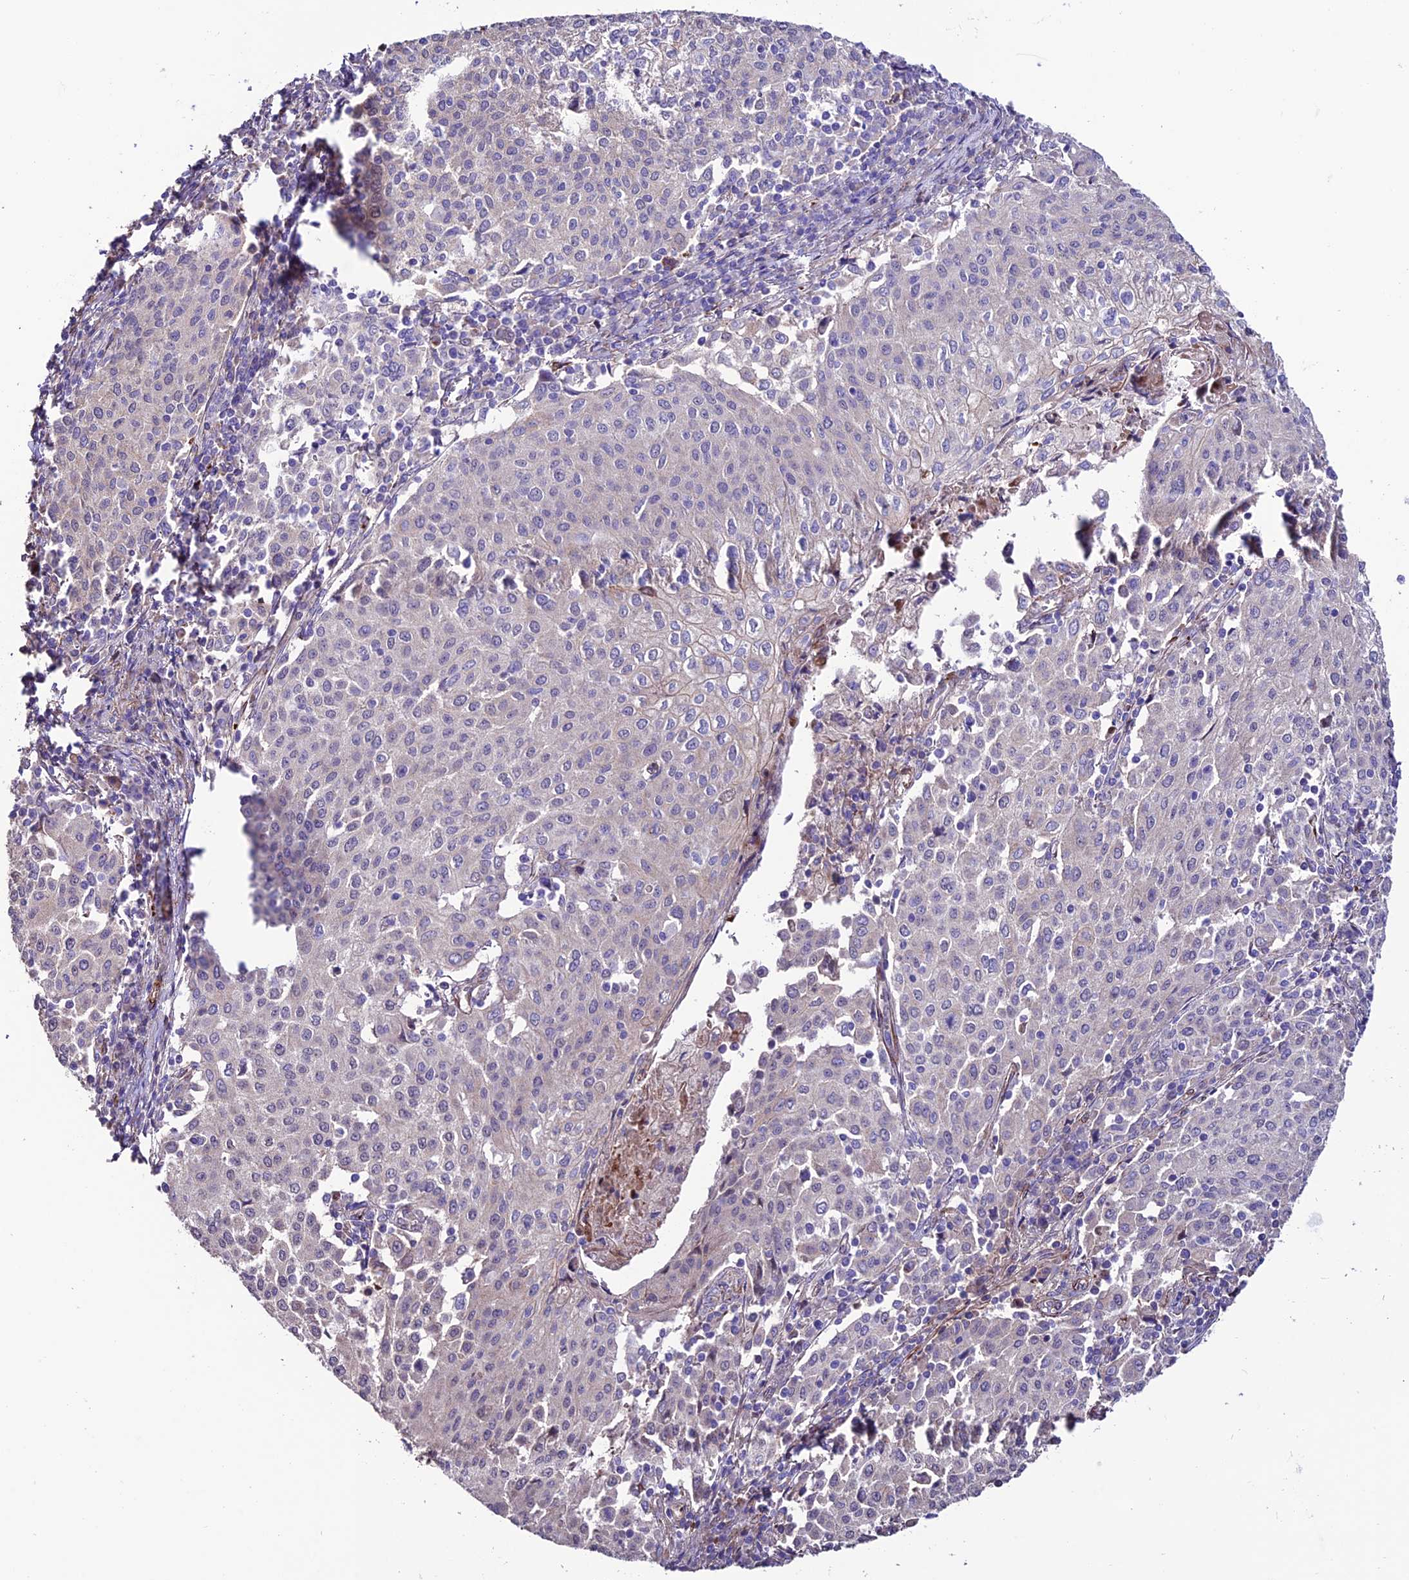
{"staining": {"intensity": "negative", "quantity": "none", "location": "none"}, "tissue": "cervical cancer", "cell_type": "Tumor cells", "image_type": "cancer", "snomed": [{"axis": "morphology", "description": "Squamous cell carcinoma, NOS"}, {"axis": "topography", "description": "Cervix"}], "caption": "Tumor cells are negative for protein expression in human cervical cancer (squamous cell carcinoma). Brightfield microscopy of immunohistochemistry stained with DAB (brown) and hematoxylin (blue), captured at high magnification.", "gene": "REX1BD", "patient": {"sex": "female", "age": 46}}